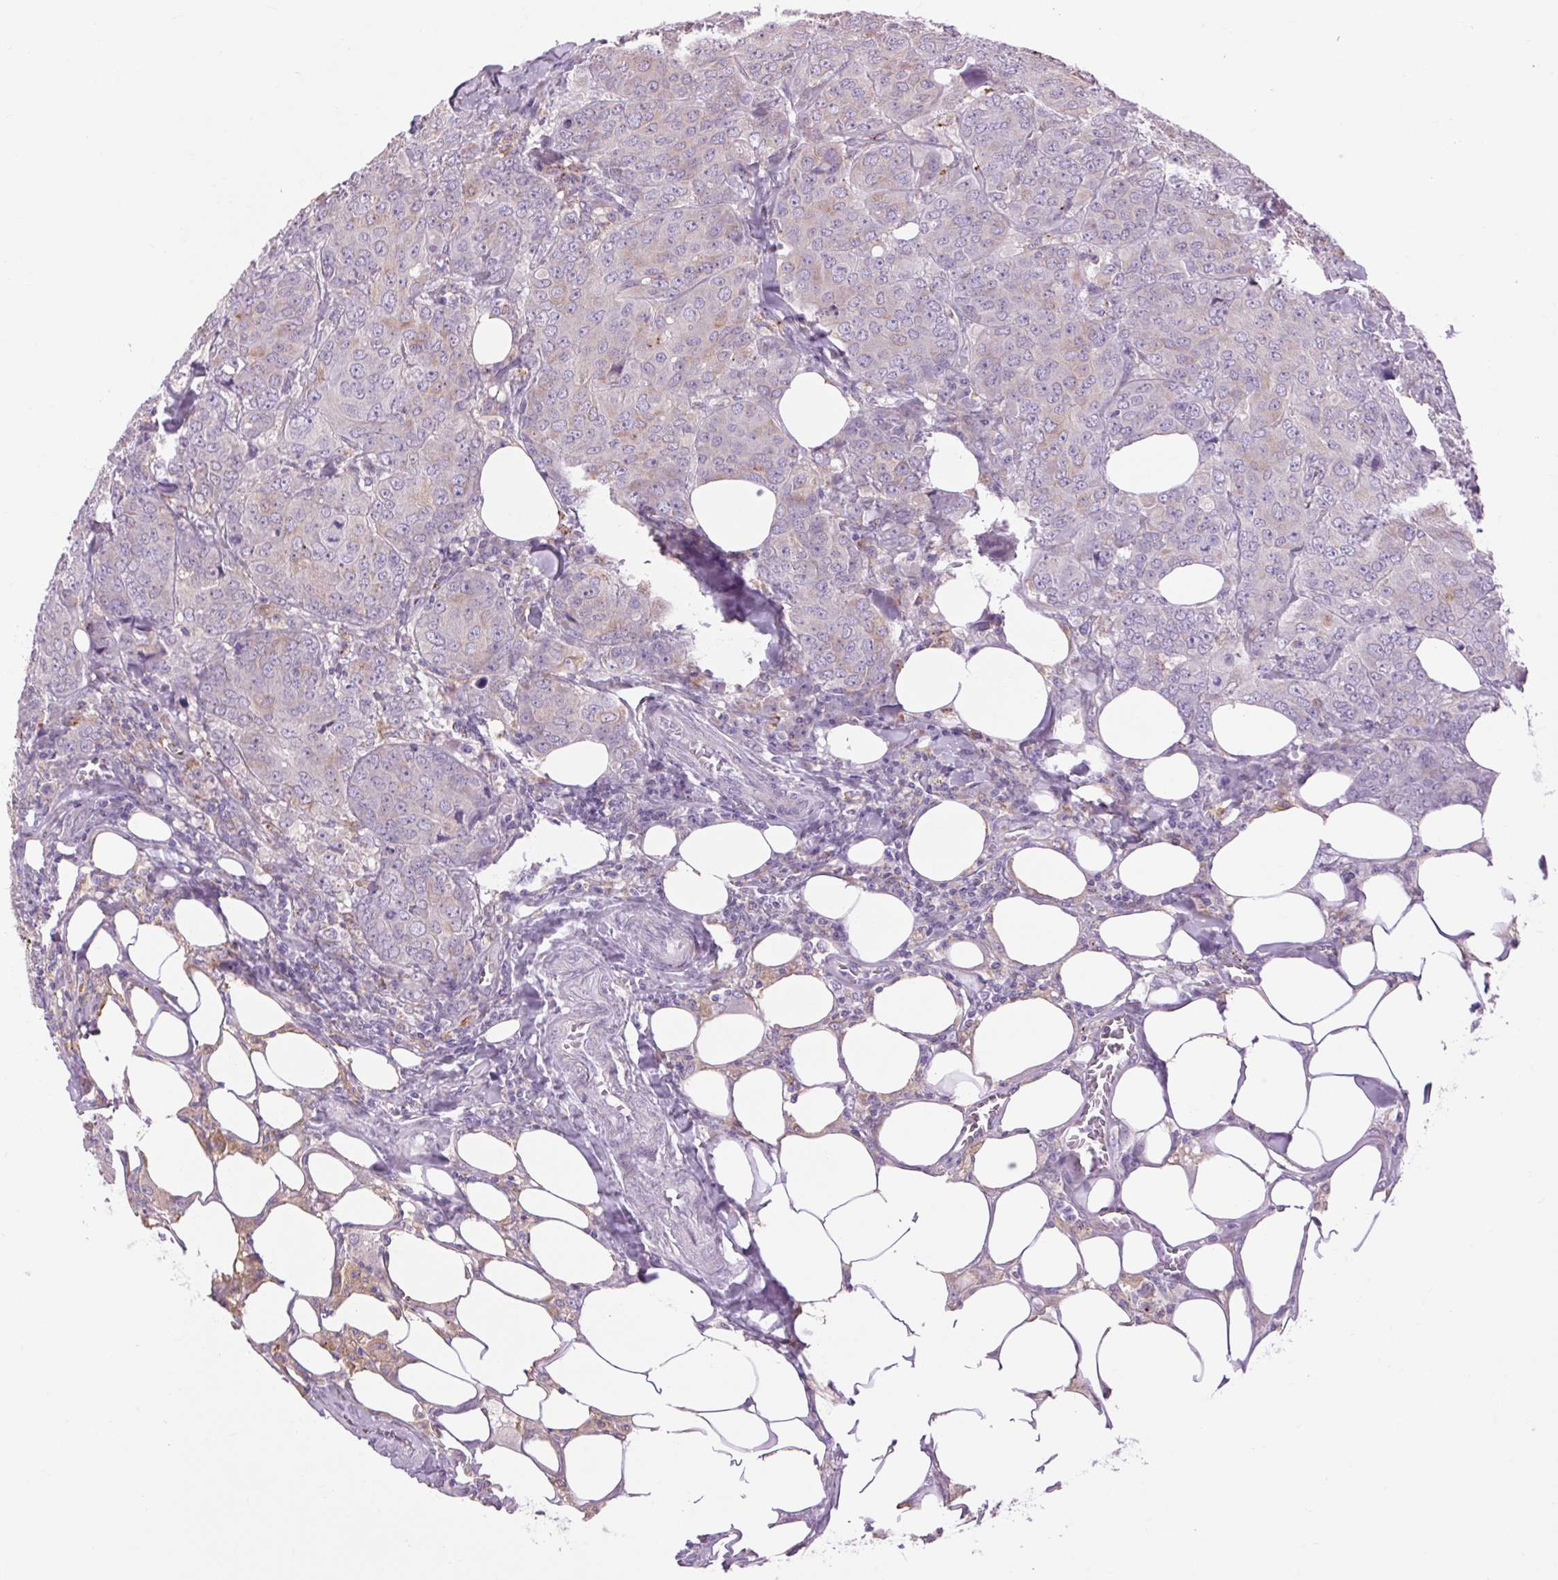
{"staining": {"intensity": "weak", "quantity": "25%-75%", "location": "cytoplasmic/membranous"}, "tissue": "breast cancer", "cell_type": "Tumor cells", "image_type": "cancer", "snomed": [{"axis": "morphology", "description": "Duct carcinoma"}, {"axis": "topography", "description": "Breast"}], "caption": "Brown immunohistochemical staining in infiltrating ductal carcinoma (breast) reveals weak cytoplasmic/membranous expression in approximately 25%-75% of tumor cells.", "gene": "SOWAHC", "patient": {"sex": "female", "age": 43}}